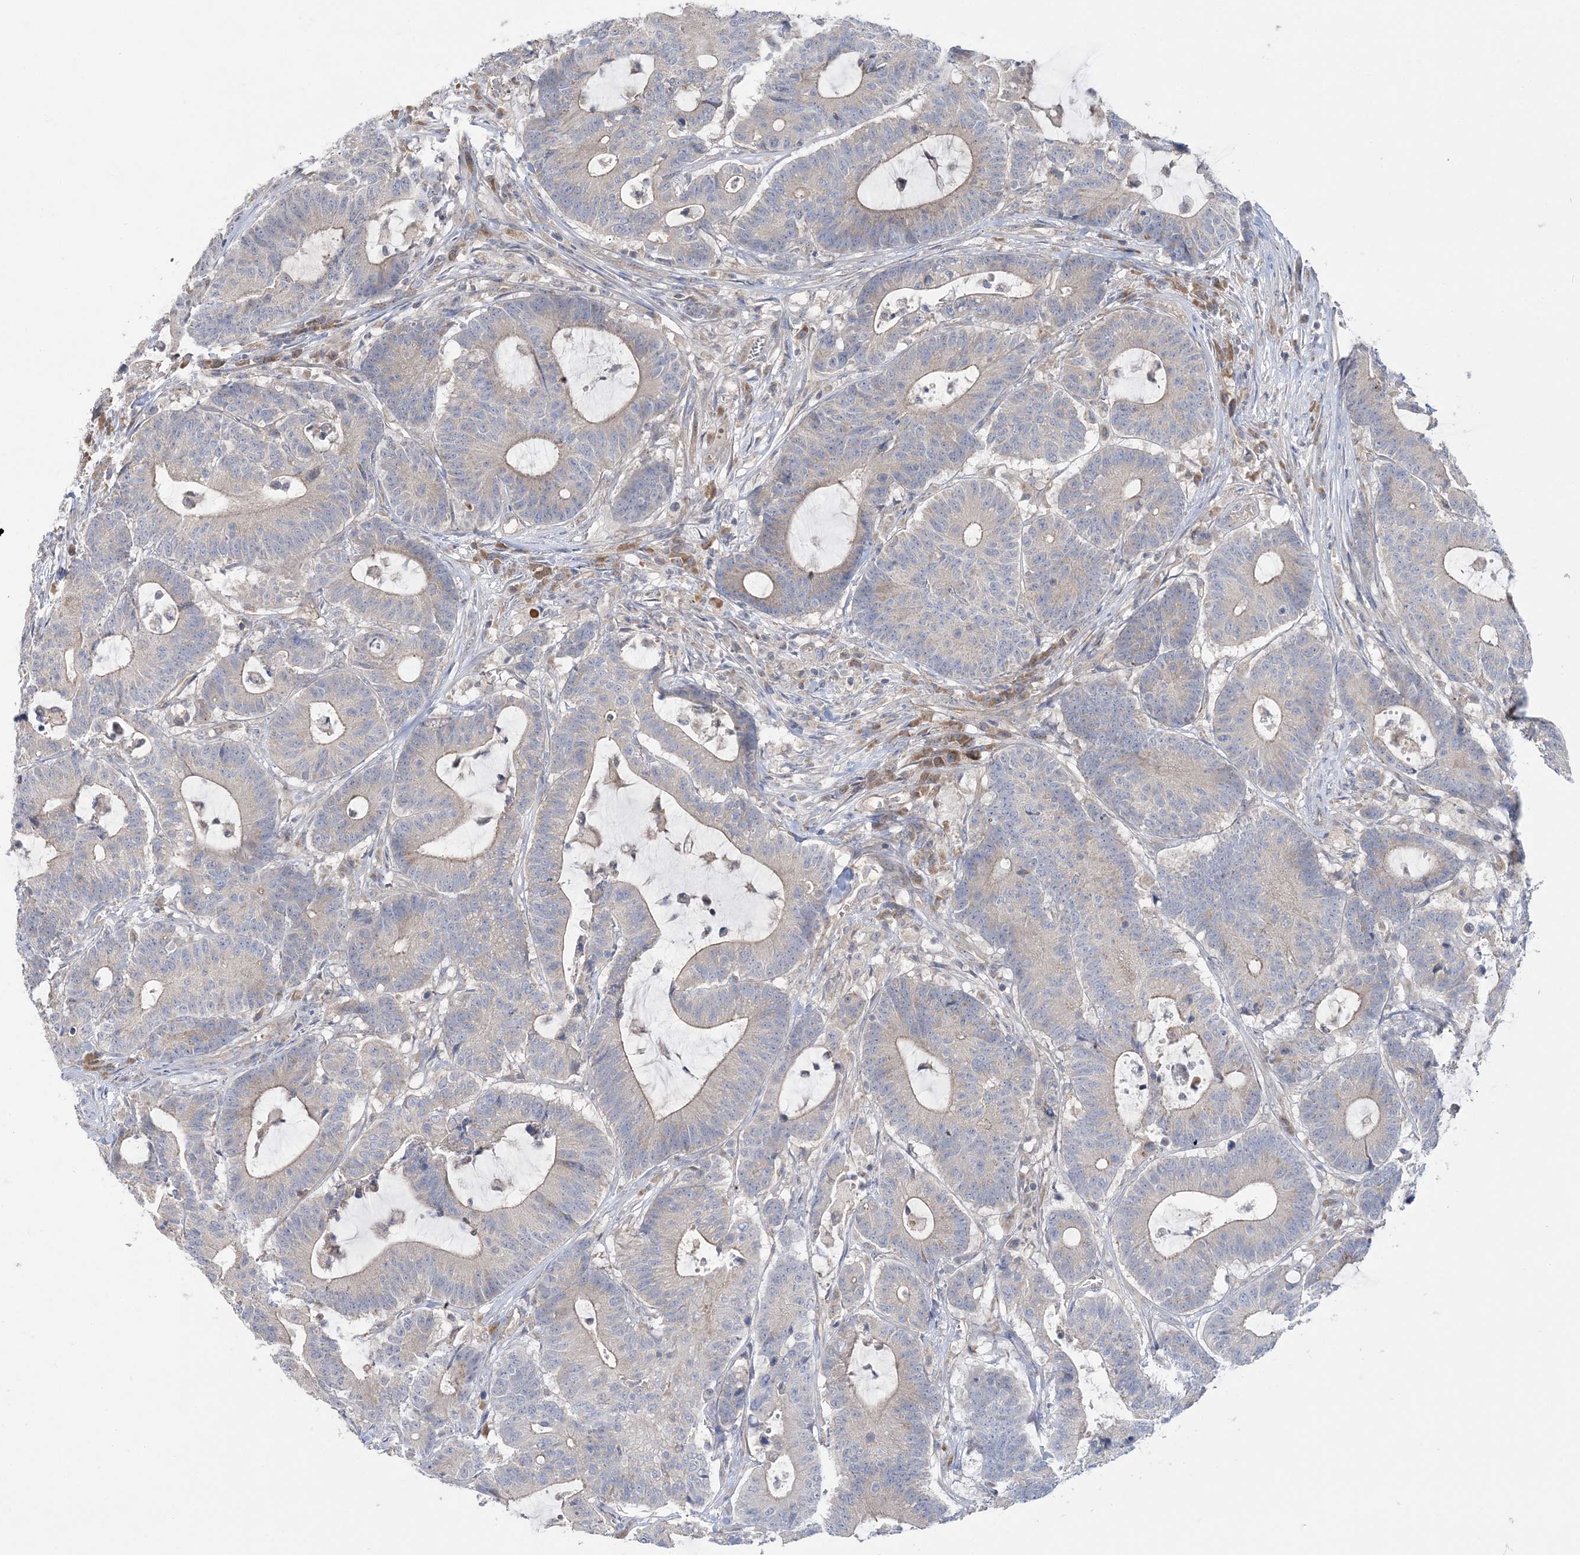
{"staining": {"intensity": "negative", "quantity": "none", "location": "none"}, "tissue": "colorectal cancer", "cell_type": "Tumor cells", "image_type": "cancer", "snomed": [{"axis": "morphology", "description": "Adenocarcinoma, NOS"}, {"axis": "topography", "description": "Colon"}], "caption": "Immunohistochemical staining of colorectal adenocarcinoma demonstrates no significant expression in tumor cells.", "gene": "MMADHC", "patient": {"sex": "female", "age": 84}}